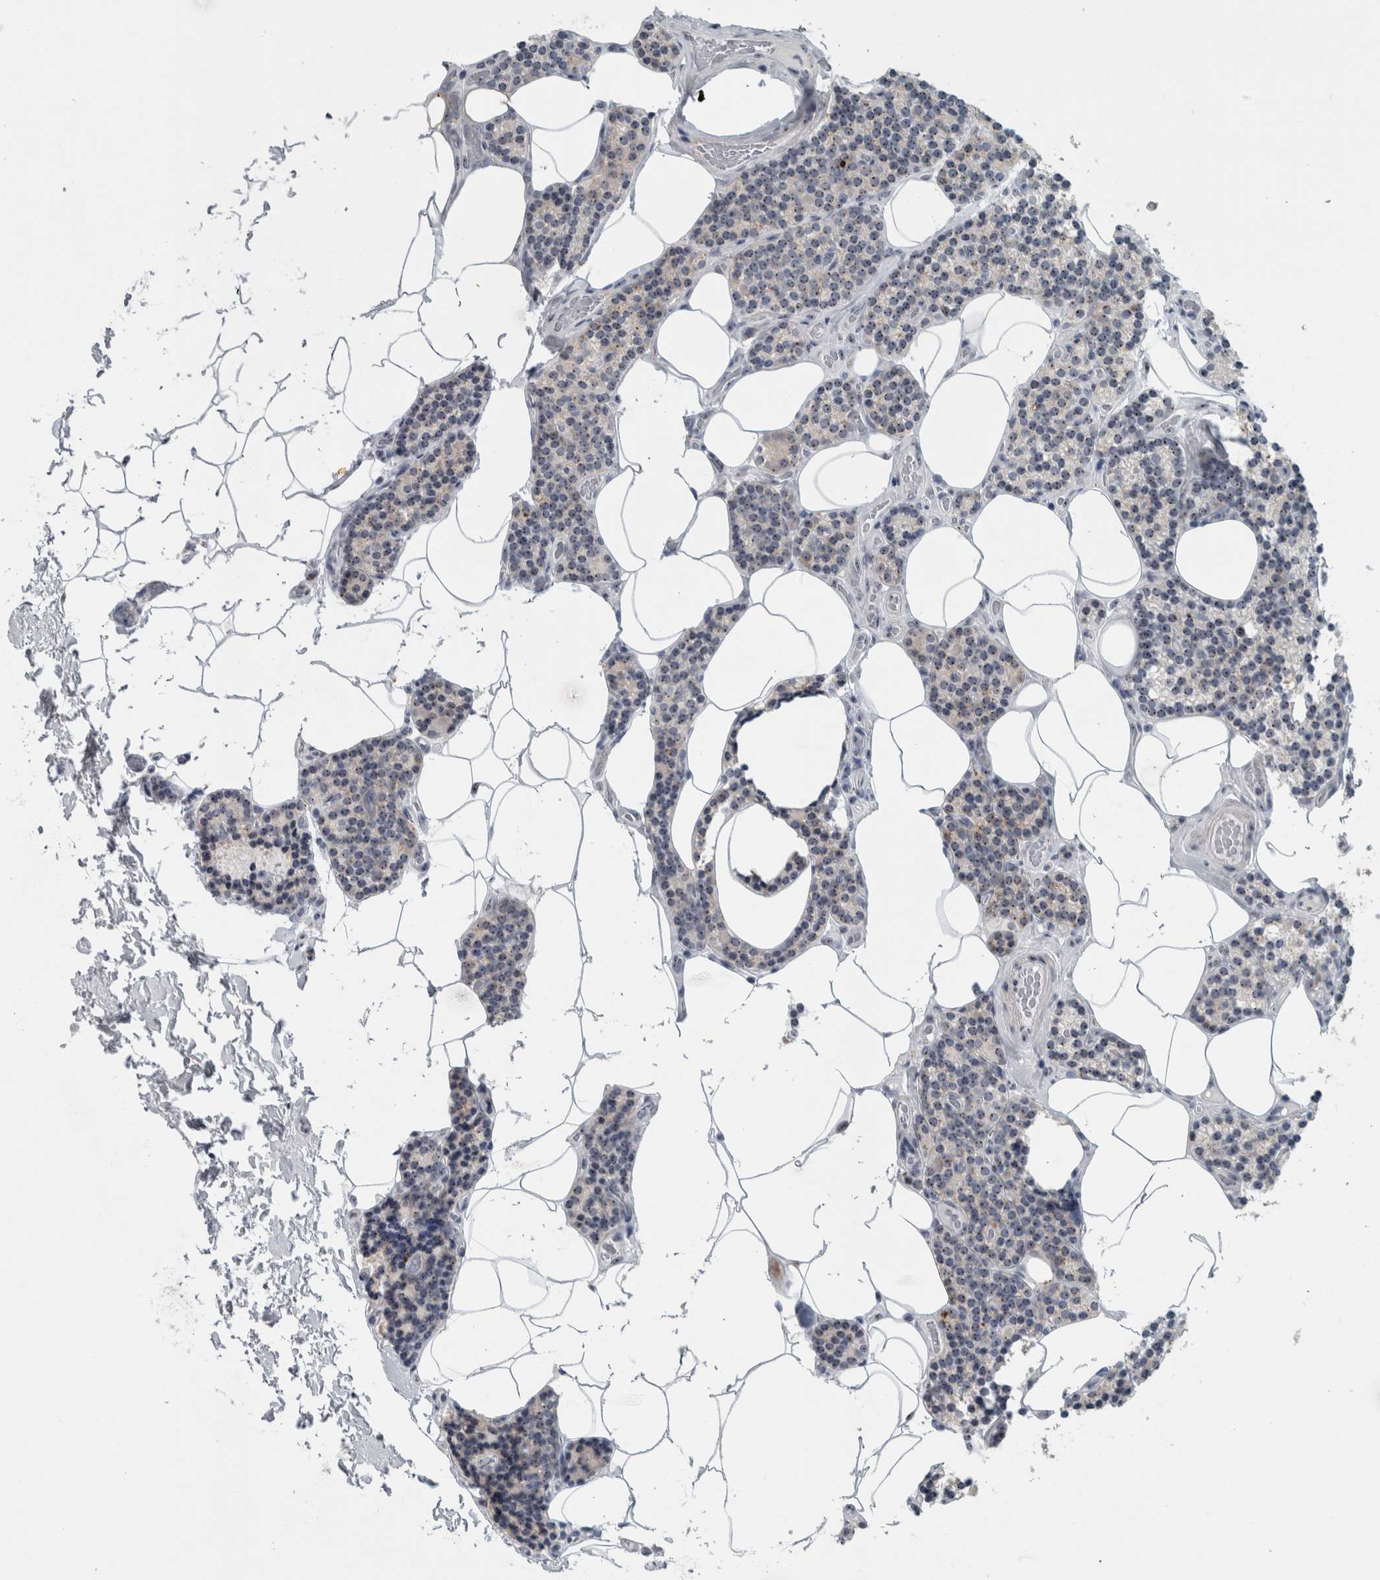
{"staining": {"intensity": "weak", "quantity": ">75%", "location": "nuclear"}, "tissue": "parathyroid gland", "cell_type": "Glandular cells", "image_type": "normal", "snomed": [{"axis": "morphology", "description": "Normal tissue, NOS"}, {"axis": "topography", "description": "Parathyroid gland"}], "caption": "Normal parathyroid gland was stained to show a protein in brown. There is low levels of weak nuclear expression in approximately >75% of glandular cells.", "gene": "UTP6", "patient": {"sex": "male", "age": 52}}